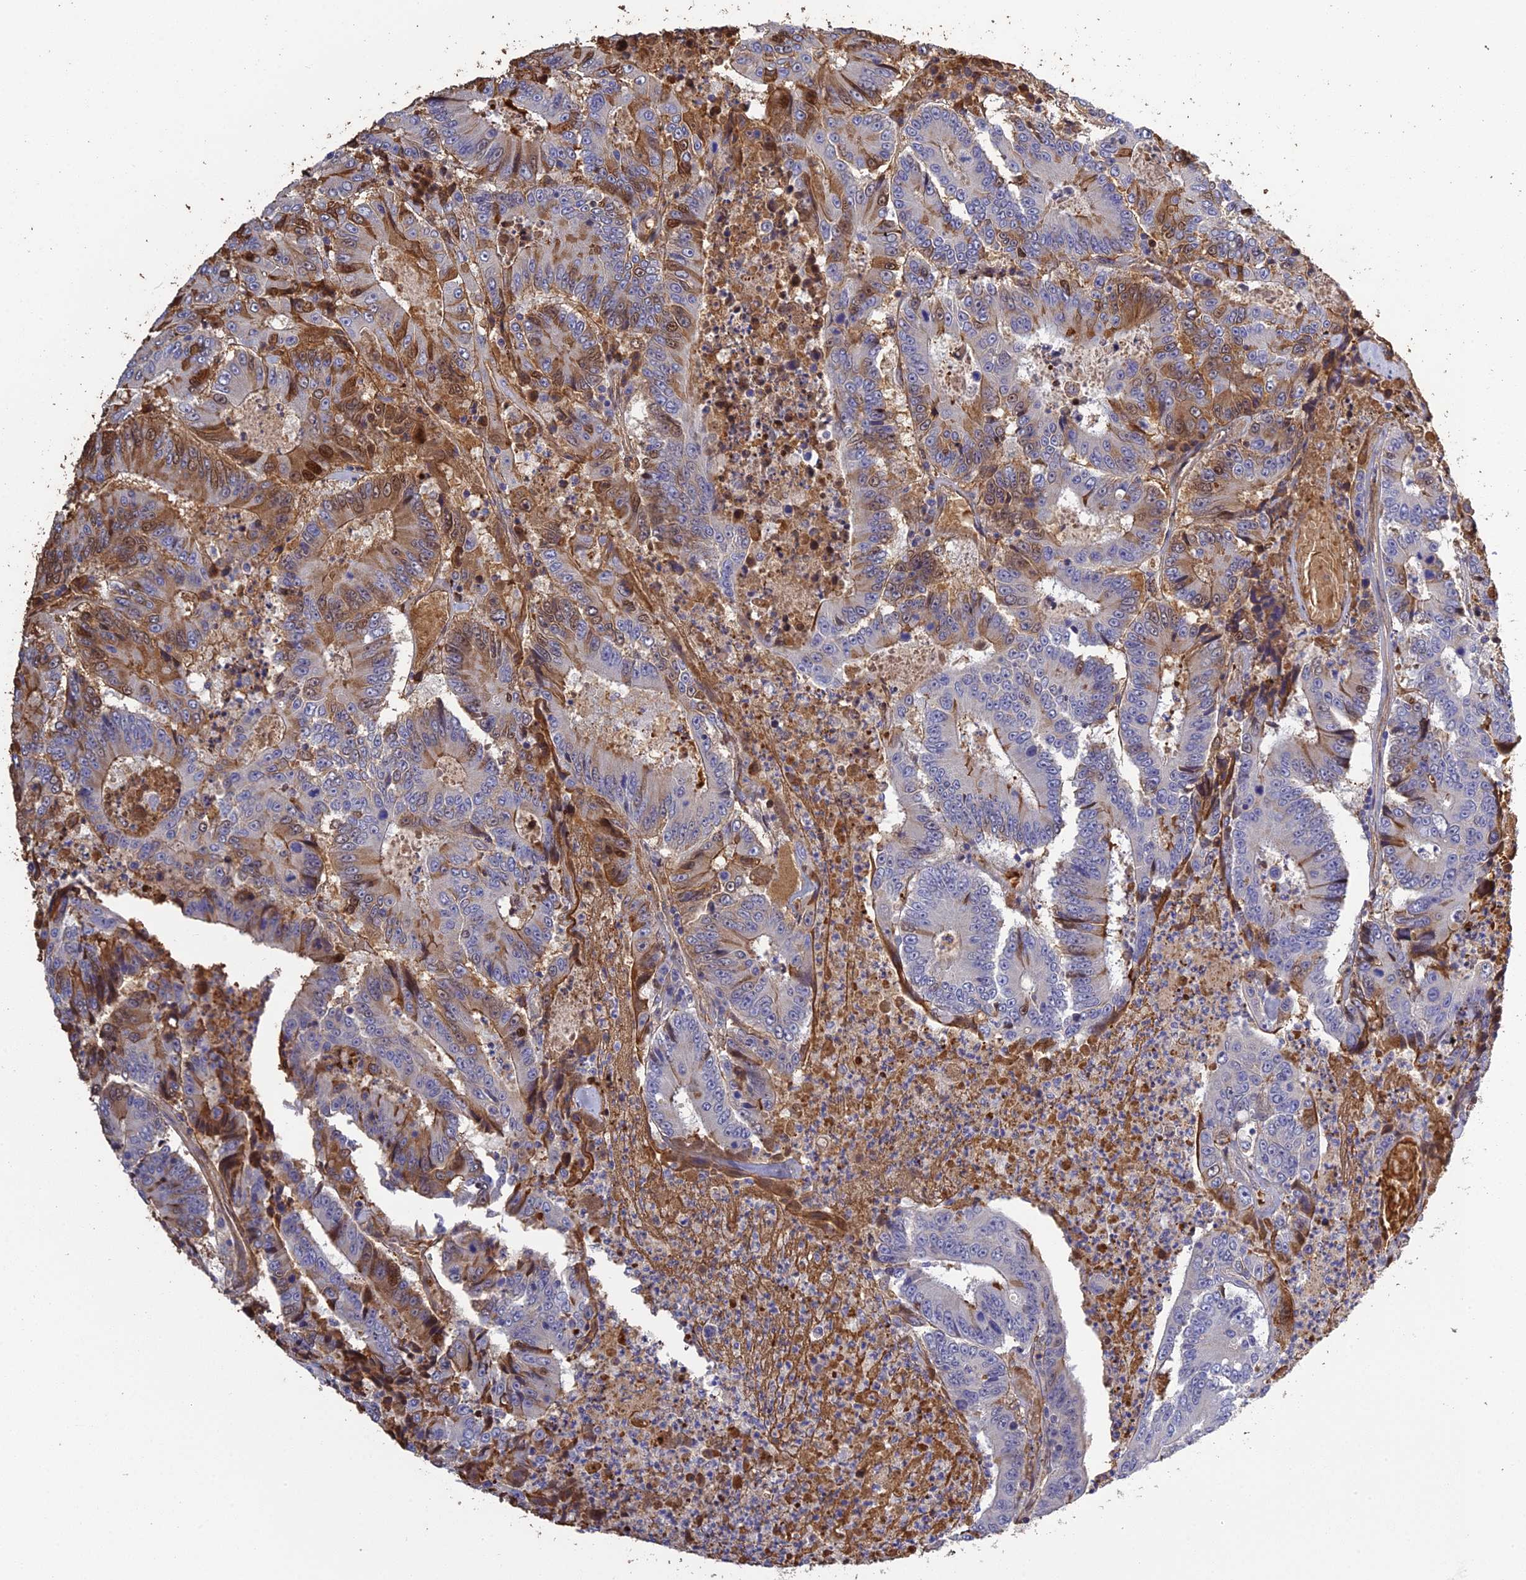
{"staining": {"intensity": "moderate", "quantity": "<25%", "location": "cytoplasmic/membranous,nuclear"}, "tissue": "colorectal cancer", "cell_type": "Tumor cells", "image_type": "cancer", "snomed": [{"axis": "morphology", "description": "Adenocarcinoma, NOS"}, {"axis": "topography", "description": "Colon"}], "caption": "IHC of colorectal cancer (adenocarcinoma) shows low levels of moderate cytoplasmic/membranous and nuclear staining in about <25% of tumor cells. (DAB IHC, brown staining for protein, blue staining for nuclei).", "gene": "PZP", "patient": {"sex": "male", "age": 83}}